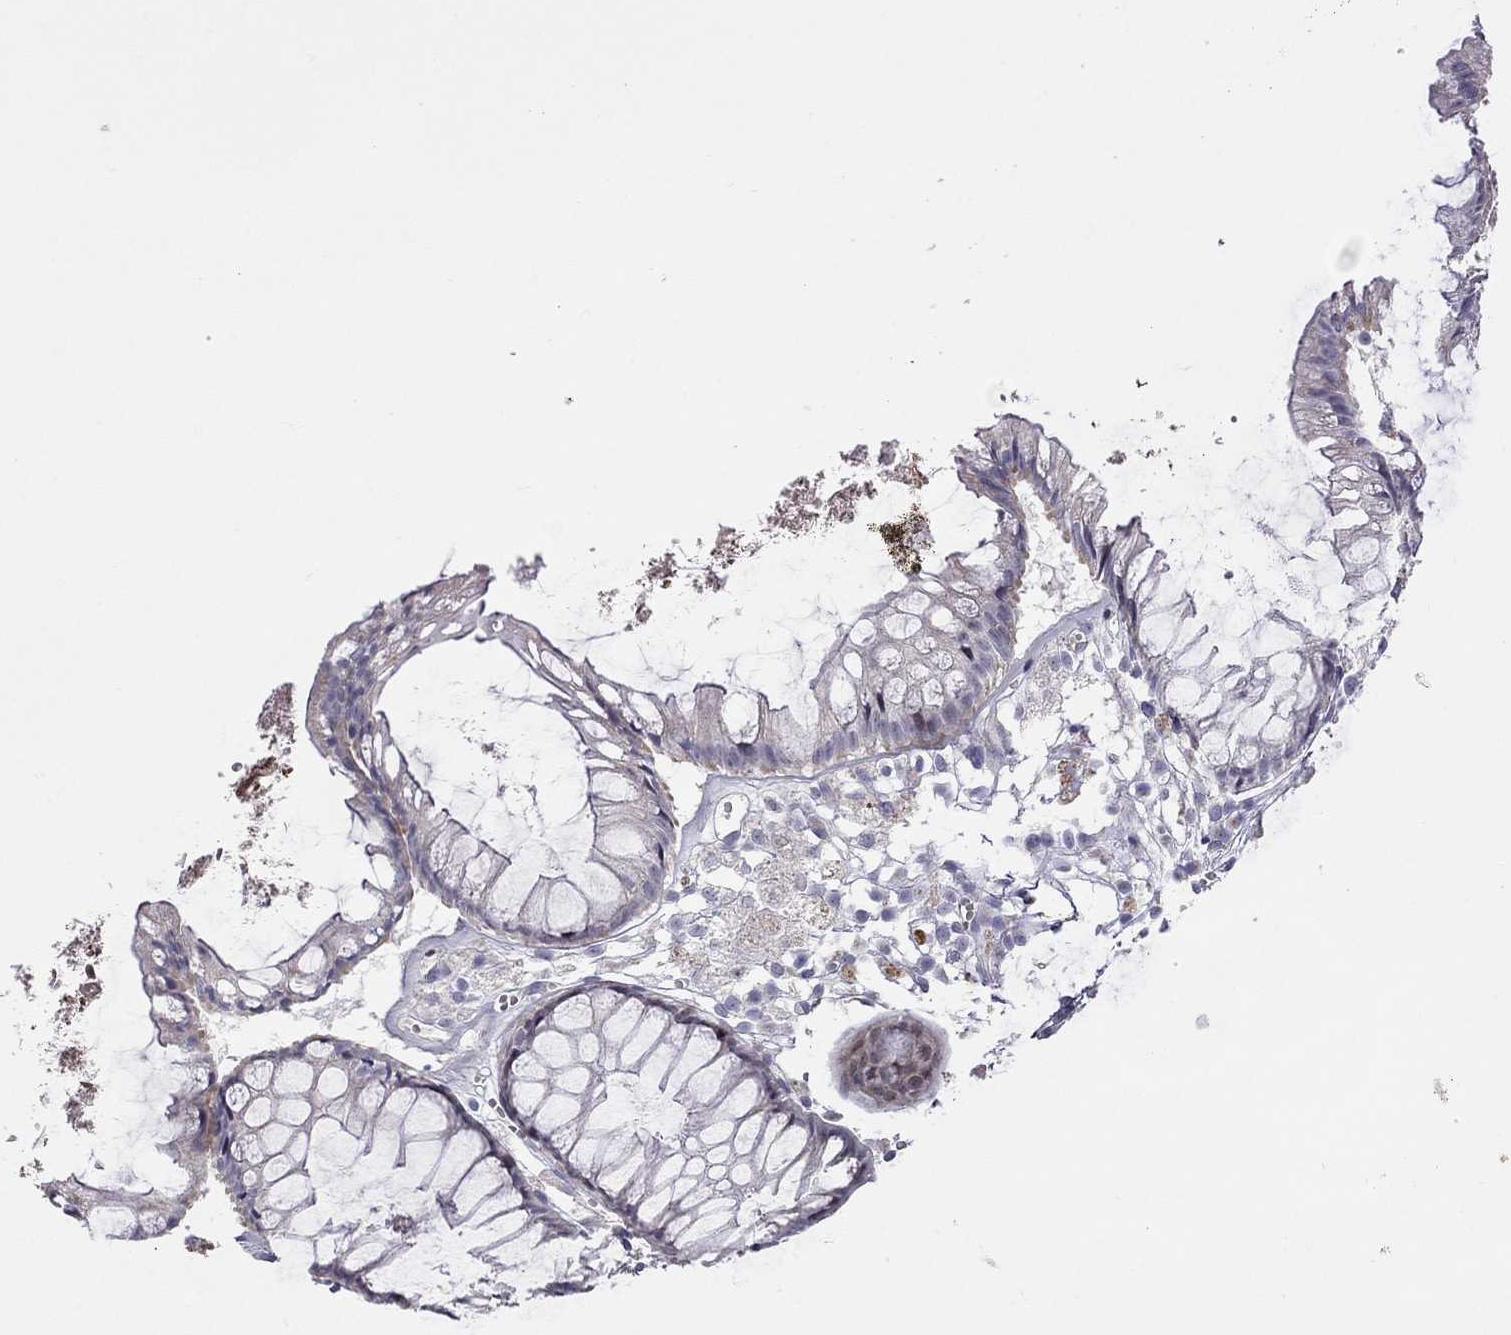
{"staining": {"intensity": "negative", "quantity": "none", "location": "none"}, "tissue": "colon", "cell_type": "Endothelial cells", "image_type": "normal", "snomed": [{"axis": "morphology", "description": "Normal tissue, NOS"}, {"axis": "morphology", "description": "Adenocarcinoma, NOS"}, {"axis": "topography", "description": "Colon"}], "caption": "Colon stained for a protein using immunohistochemistry (IHC) reveals no expression endothelial cells.", "gene": "C8orf88", "patient": {"sex": "male", "age": 65}}